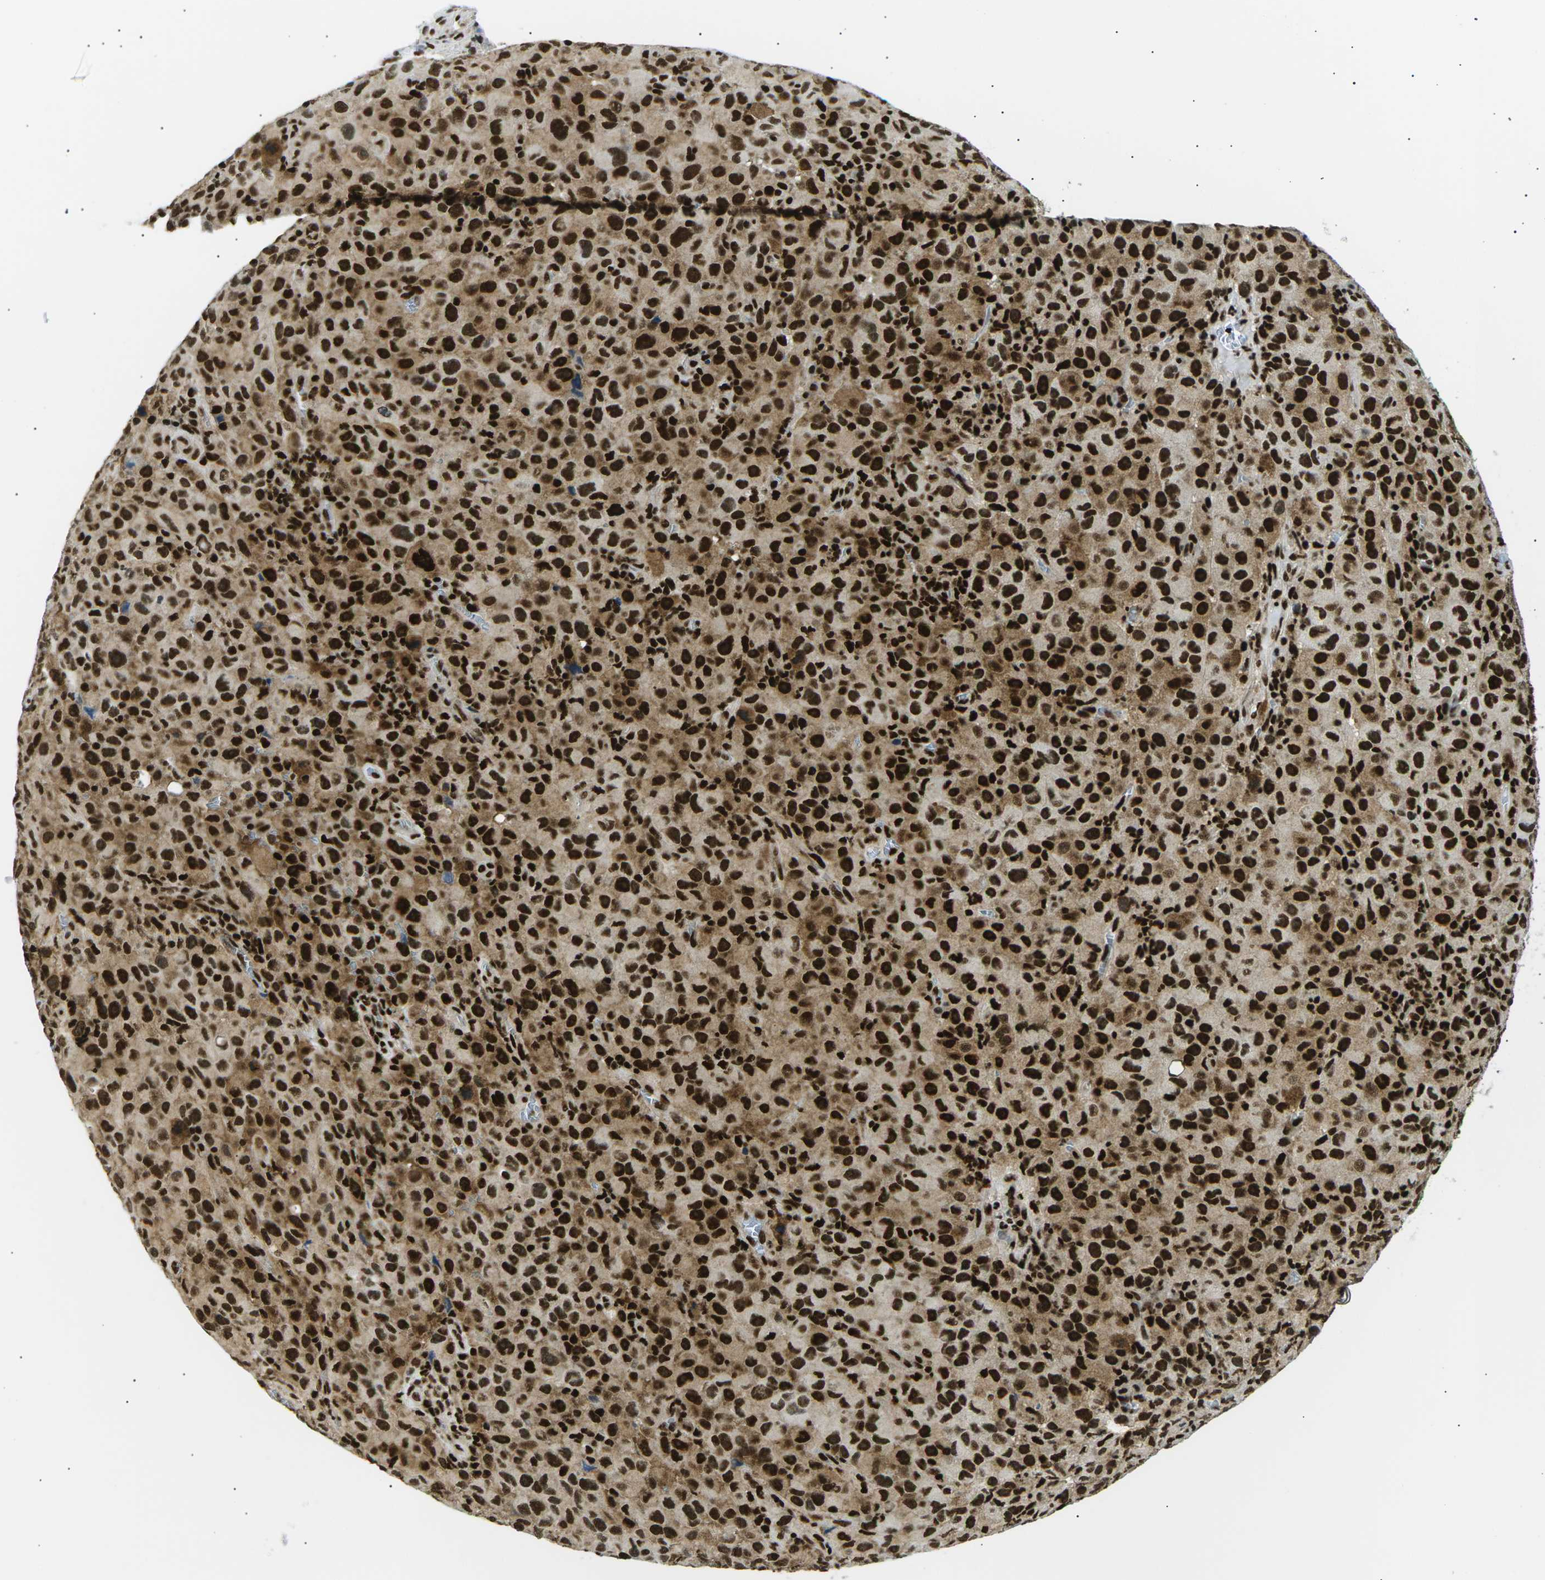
{"staining": {"intensity": "strong", "quantity": ">75%", "location": "cytoplasmic/membranous,nuclear"}, "tissue": "melanoma", "cell_type": "Tumor cells", "image_type": "cancer", "snomed": [{"axis": "morphology", "description": "Malignant melanoma, NOS"}, {"axis": "topography", "description": "Skin"}], "caption": "The immunohistochemical stain highlights strong cytoplasmic/membranous and nuclear positivity in tumor cells of melanoma tissue. The protein of interest is shown in brown color, while the nuclei are stained blue.", "gene": "RPA2", "patient": {"sex": "female", "age": 82}}